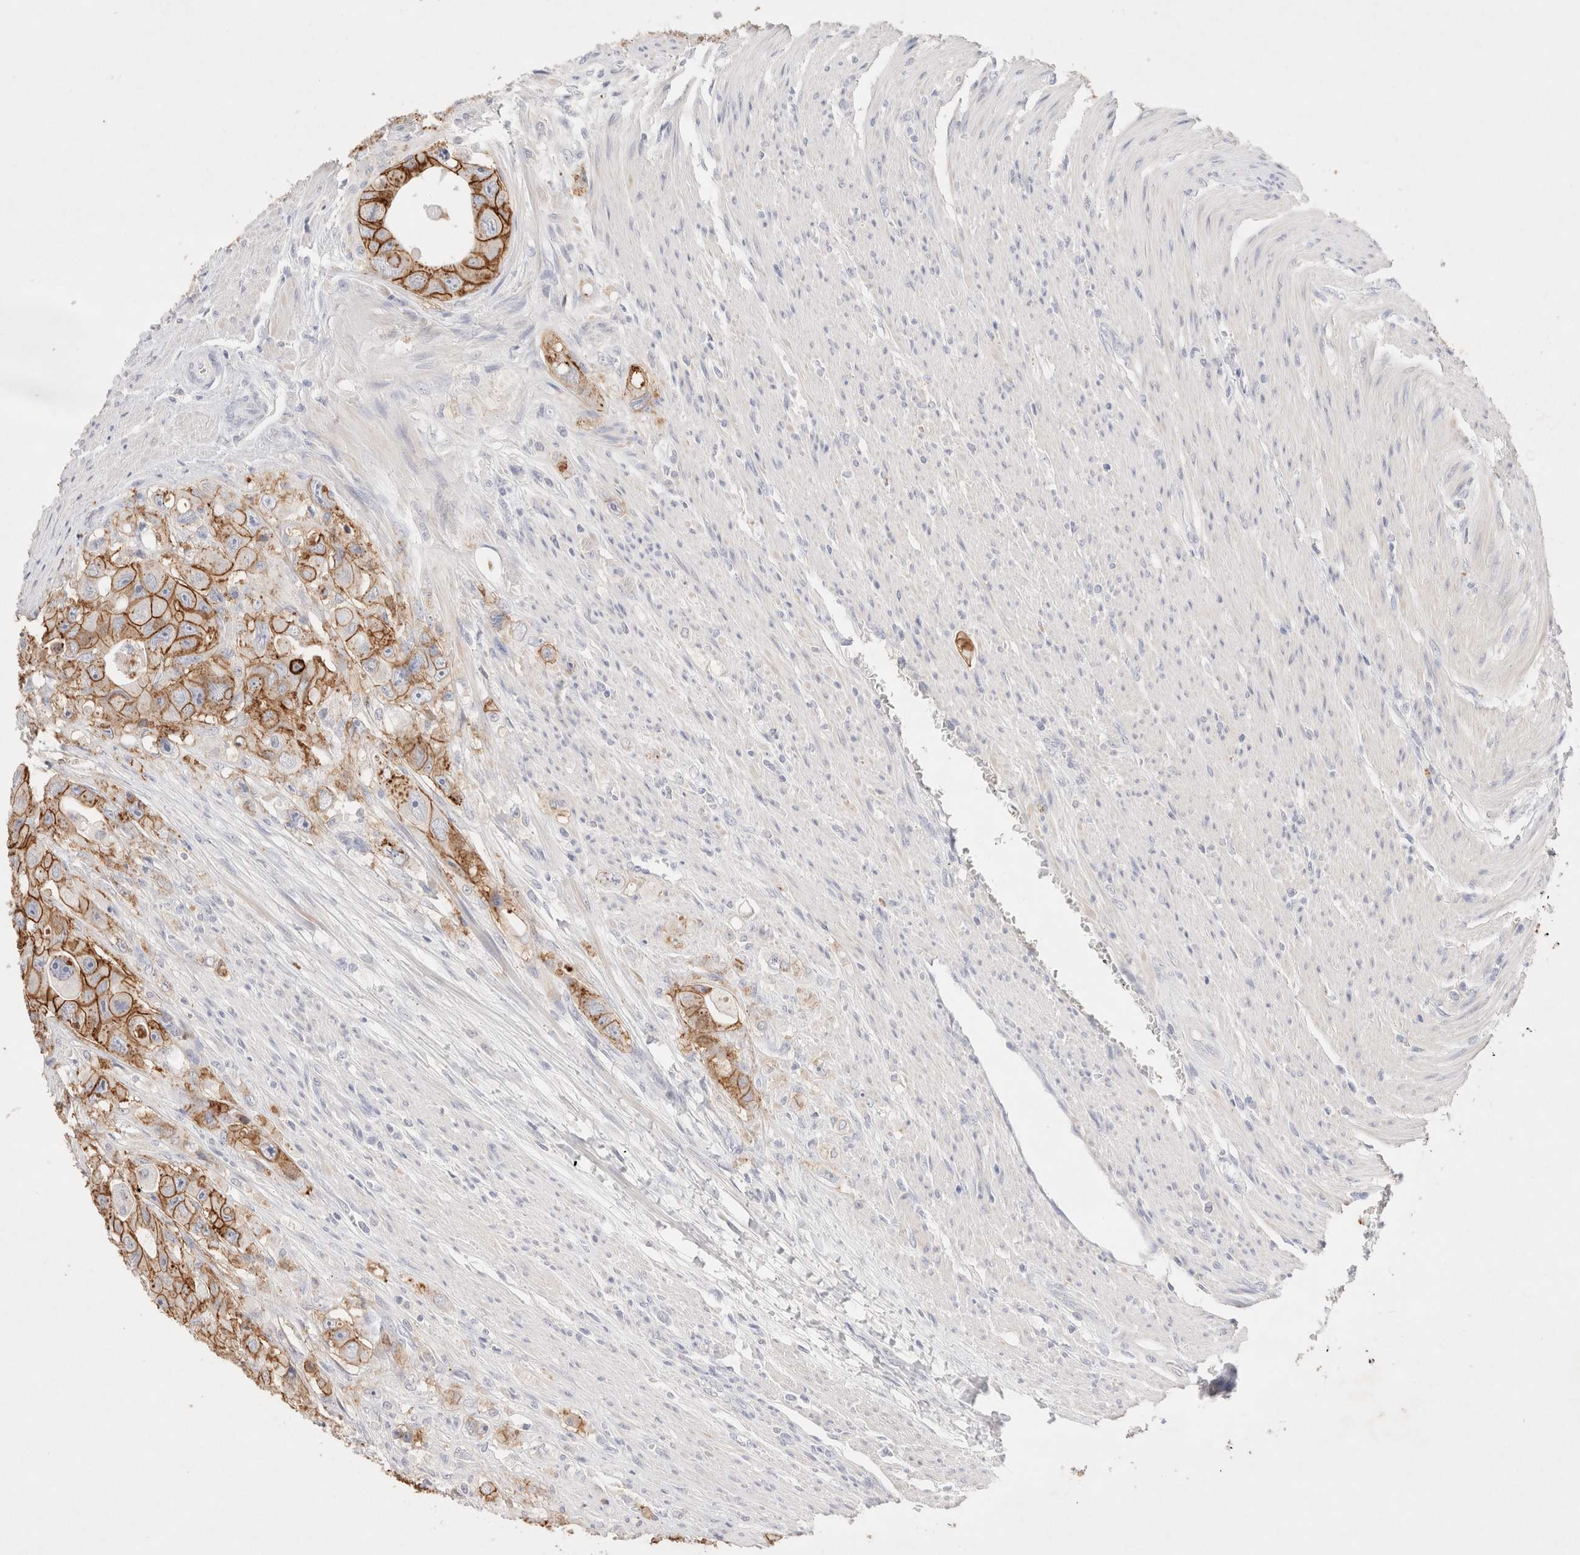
{"staining": {"intensity": "strong", "quantity": ">75%", "location": "cytoplasmic/membranous"}, "tissue": "colorectal cancer", "cell_type": "Tumor cells", "image_type": "cancer", "snomed": [{"axis": "morphology", "description": "Adenocarcinoma, NOS"}, {"axis": "topography", "description": "Colon"}], "caption": "The micrograph demonstrates immunohistochemical staining of adenocarcinoma (colorectal). There is strong cytoplasmic/membranous positivity is present in approximately >75% of tumor cells. The protein is stained brown, and the nuclei are stained in blue (DAB (3,3'-diaminobenzidine) IHC with brightfield microscopy, high magnification).", "gene": "EPCAM", "patient": {"sex": "female", "age": 46}}